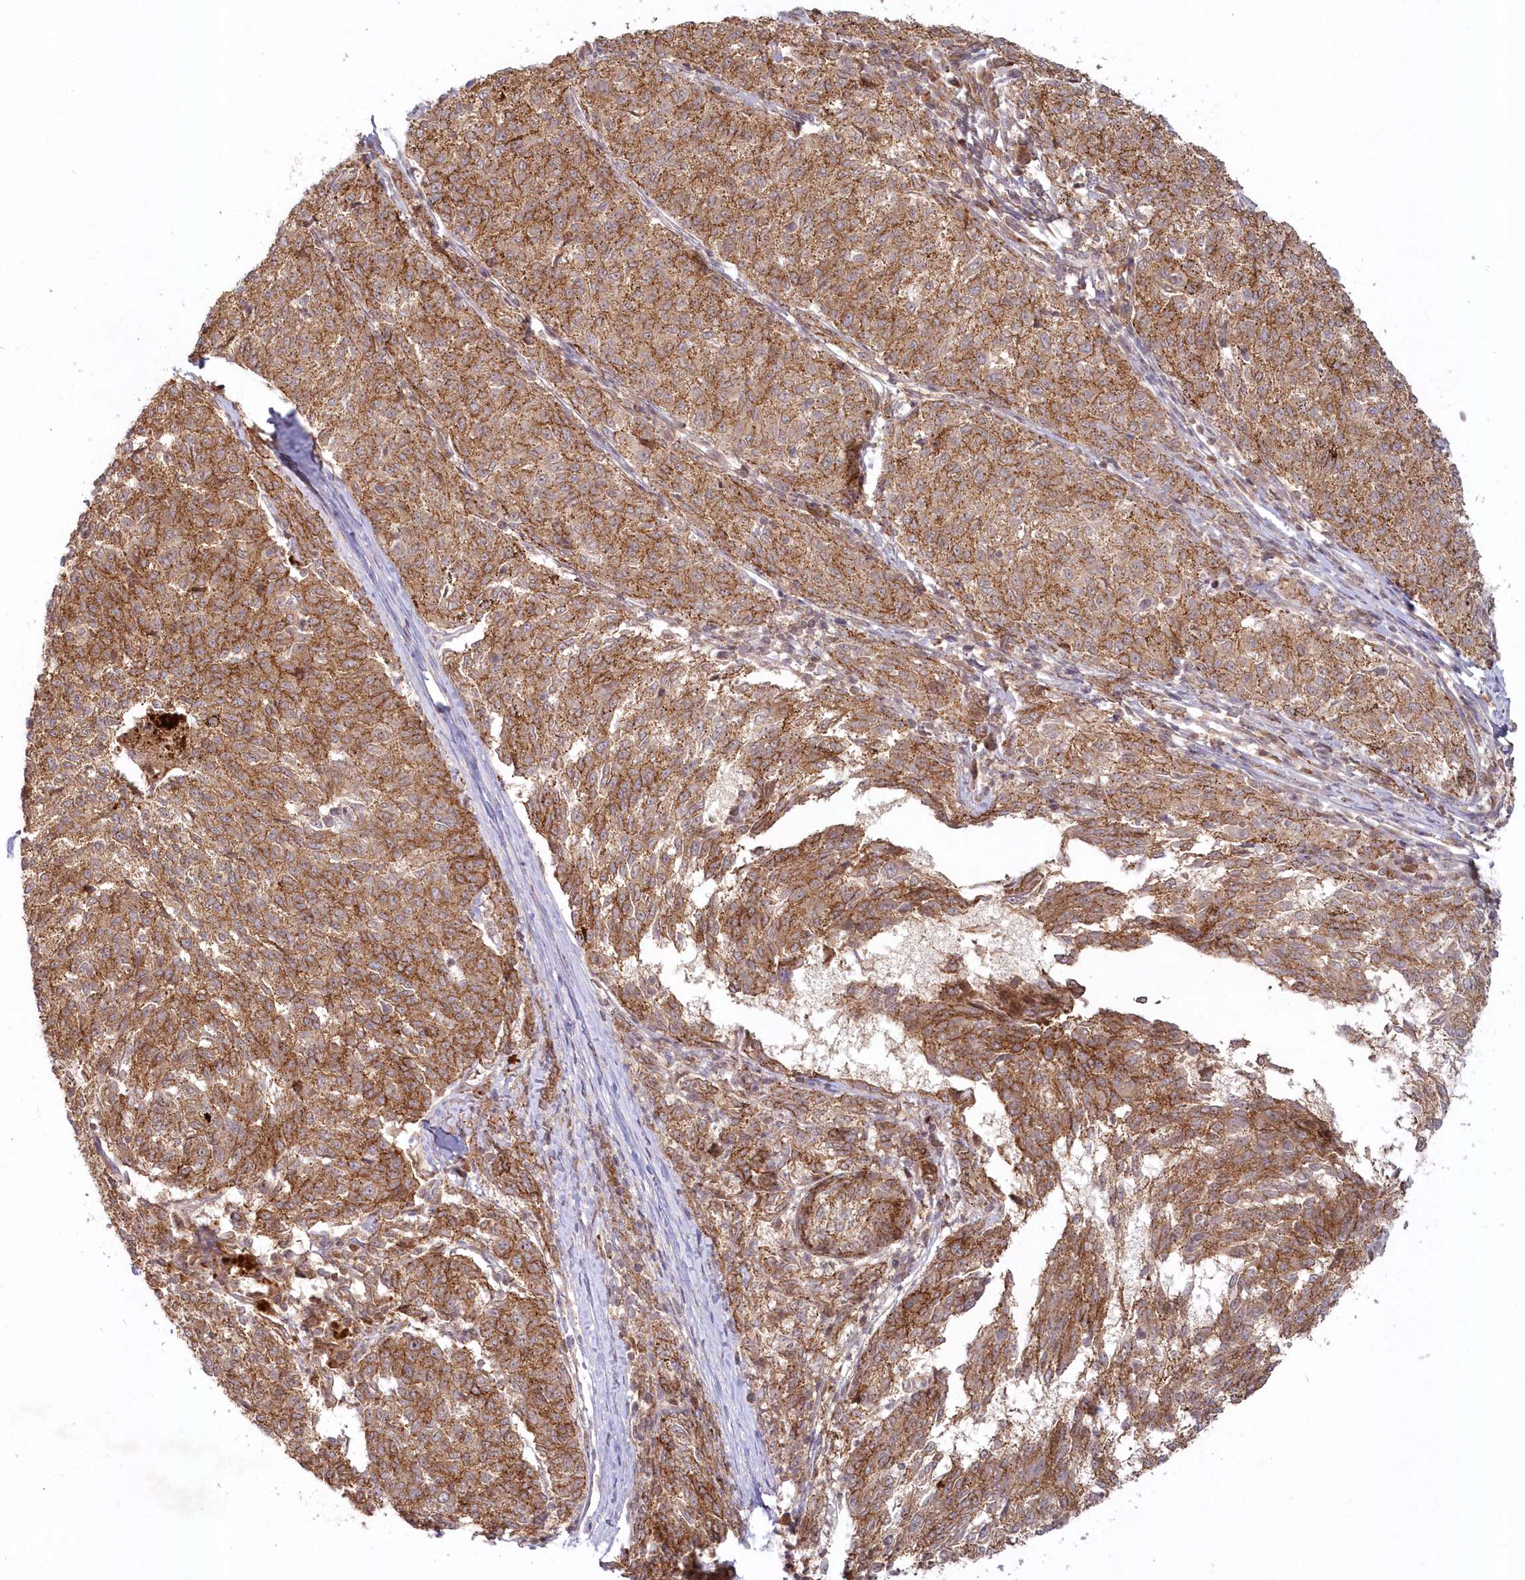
{"staining": {"intensity": "moderate", "quantity": ">75%", "location": "cytoplasmic/membranous"}, "tissue": "melanoma", "cell_type": "Tumor cells", "image_type": "cancer", "snomed": [{"axis": "morphology", "description": "Malignant melanoma, NOS"}, {"axis": "topography", "description": "Skin"}], "caption": "IHC image of neoplastic tissue: human malignant melanoma stained using immunohistochemistry (IHC) displays medium levels of moderate protein expression localized specifically in the cytoplasmic/membranous of tumor cells, appearing as a cytoplasmic/membranous brown color.", "gene": "TOGARAM2", "patient": {"sex": "female", "age": 72}}